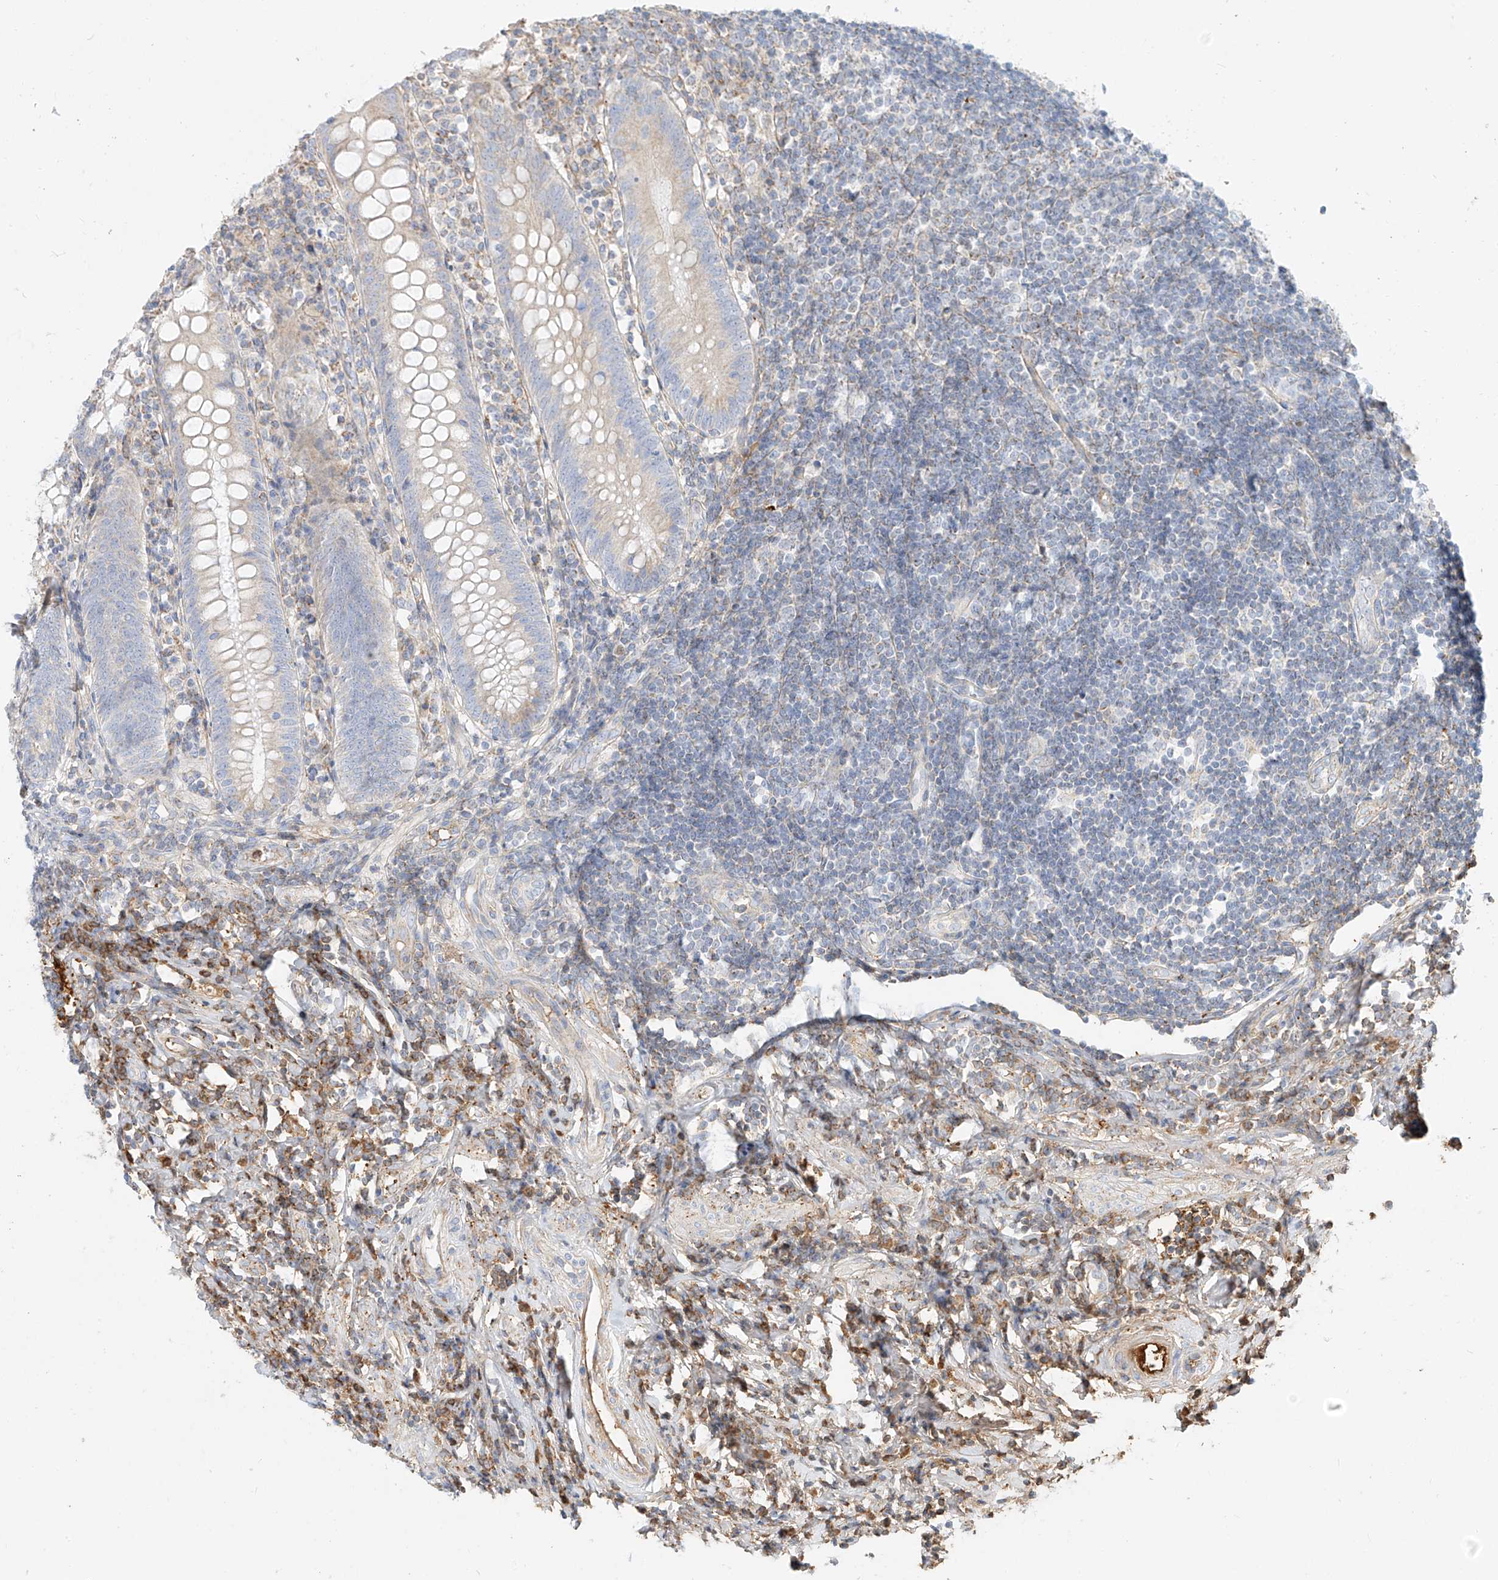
{"staining": {"intensity": "negative", "quantity": "none", "location": "none"}, "tissue": "appendix", "cell_type": "Glandular cells", "image_type": "normal", "snomed": [{"axis": "morphology", "description": "Normal tissue, NOS"}, {"axis": "topography", "description": "Appendix"}], "caption": "DAB immunohistochemical staining of unremarkable appendix demonstrates no significant positivity in glandular cells.", "gene": "OCSTAMP", "patient": {"sex": "female", "age": 54}}